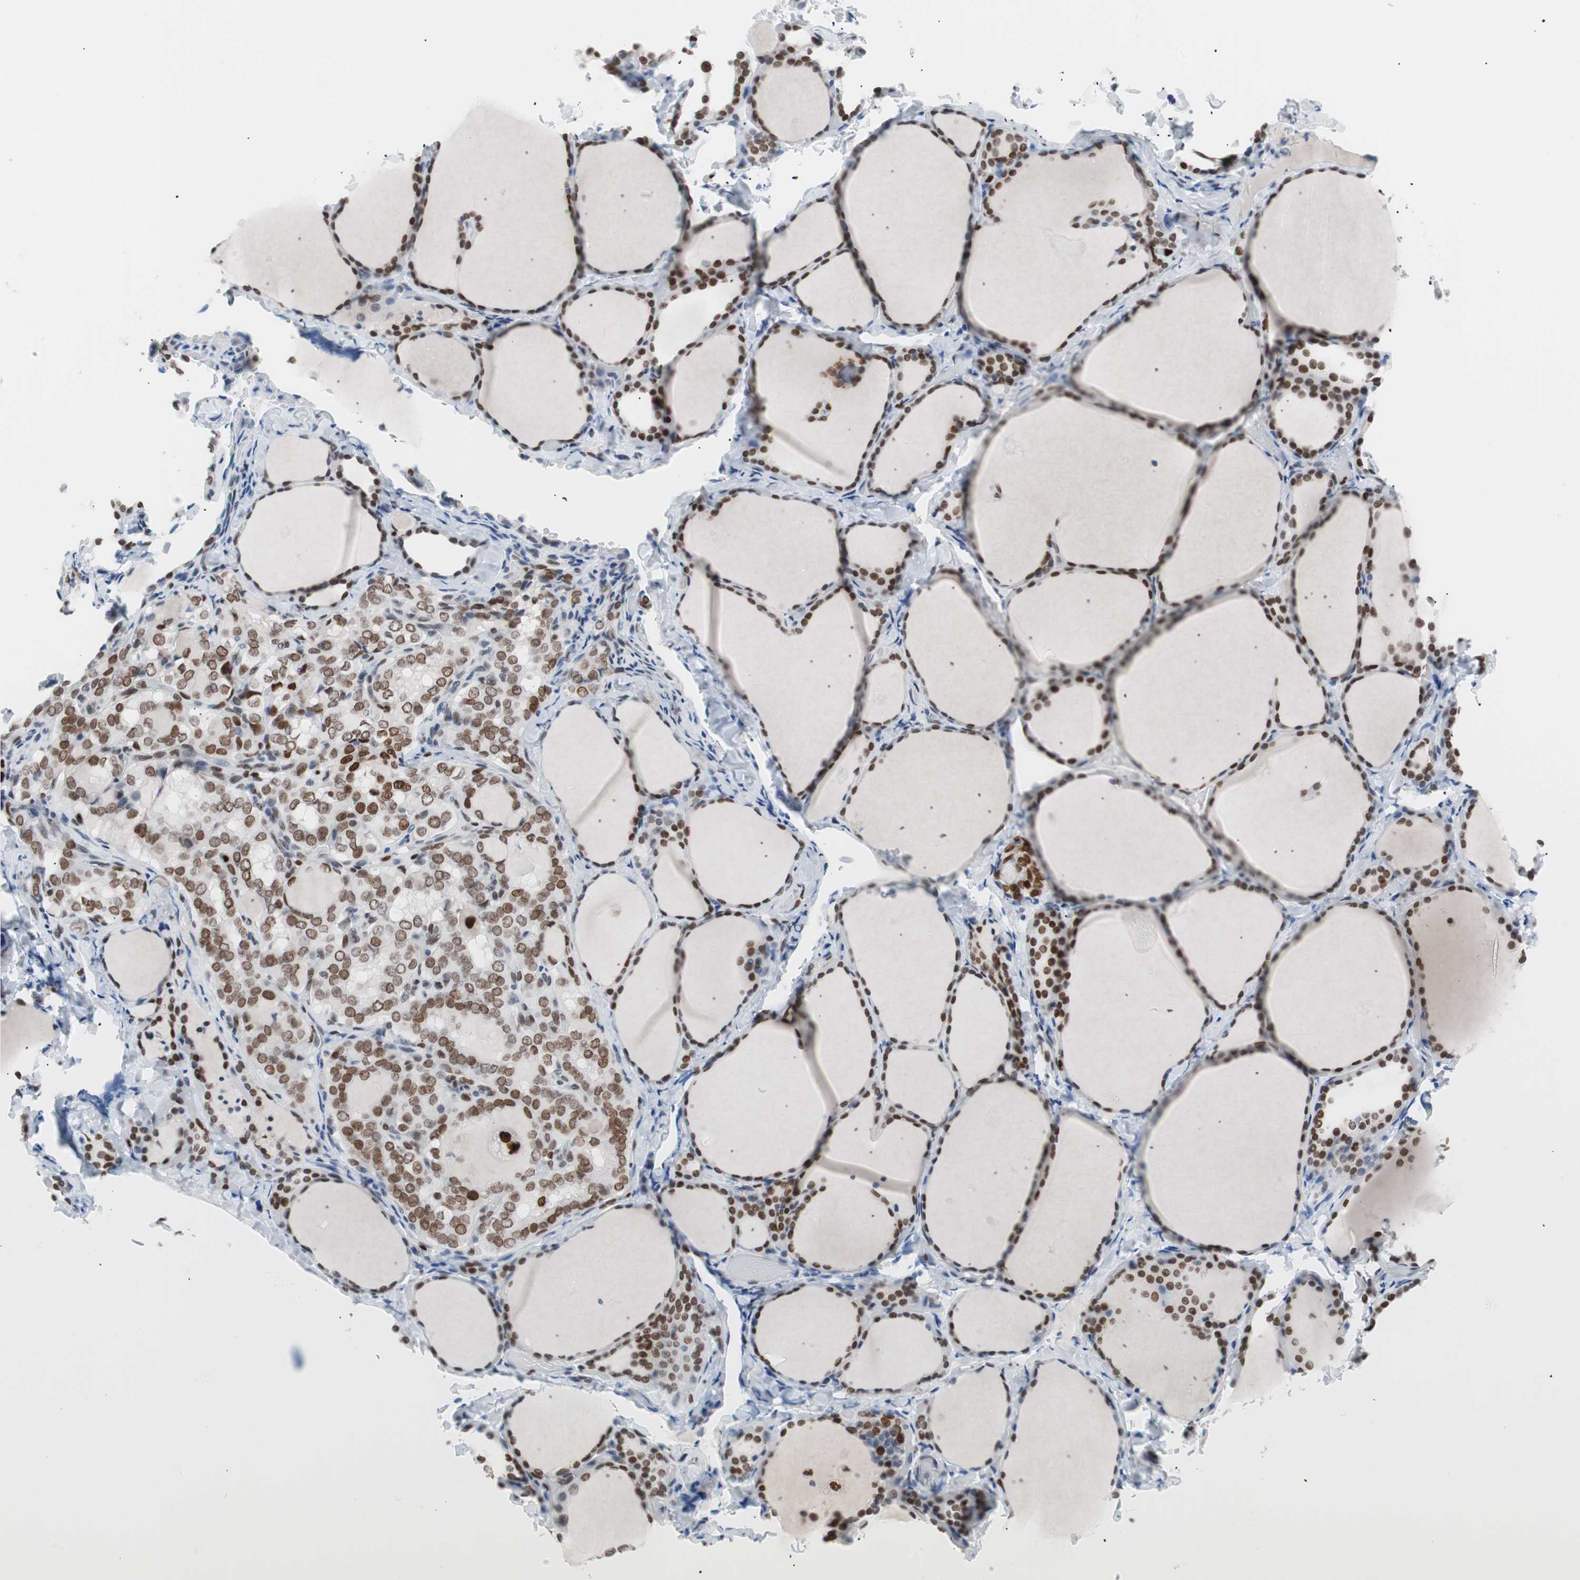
{"staining": {"intensity": "moderate", "quantity": ">75%", "location": "nuclear"}, "tissue": "thyroid gland", "cell_type": "Glandular cells", "image_type": "normal", "snomed": [{"axis": "morphology", "description": "Normal tissue, NOS"}, {"axis": "morphology", "description": "Papillary adenocarcinoma, NOS"}, {"axis": "topography", "description": "Thyroid gland"}], "caption": "Protein expression analysis of unremarkable thyroid gland exhibits moderate nuclear staining in about >75% of glandular cells.", "gene": "CEBPB", "patient": {"sex": "female", "age": 30}}